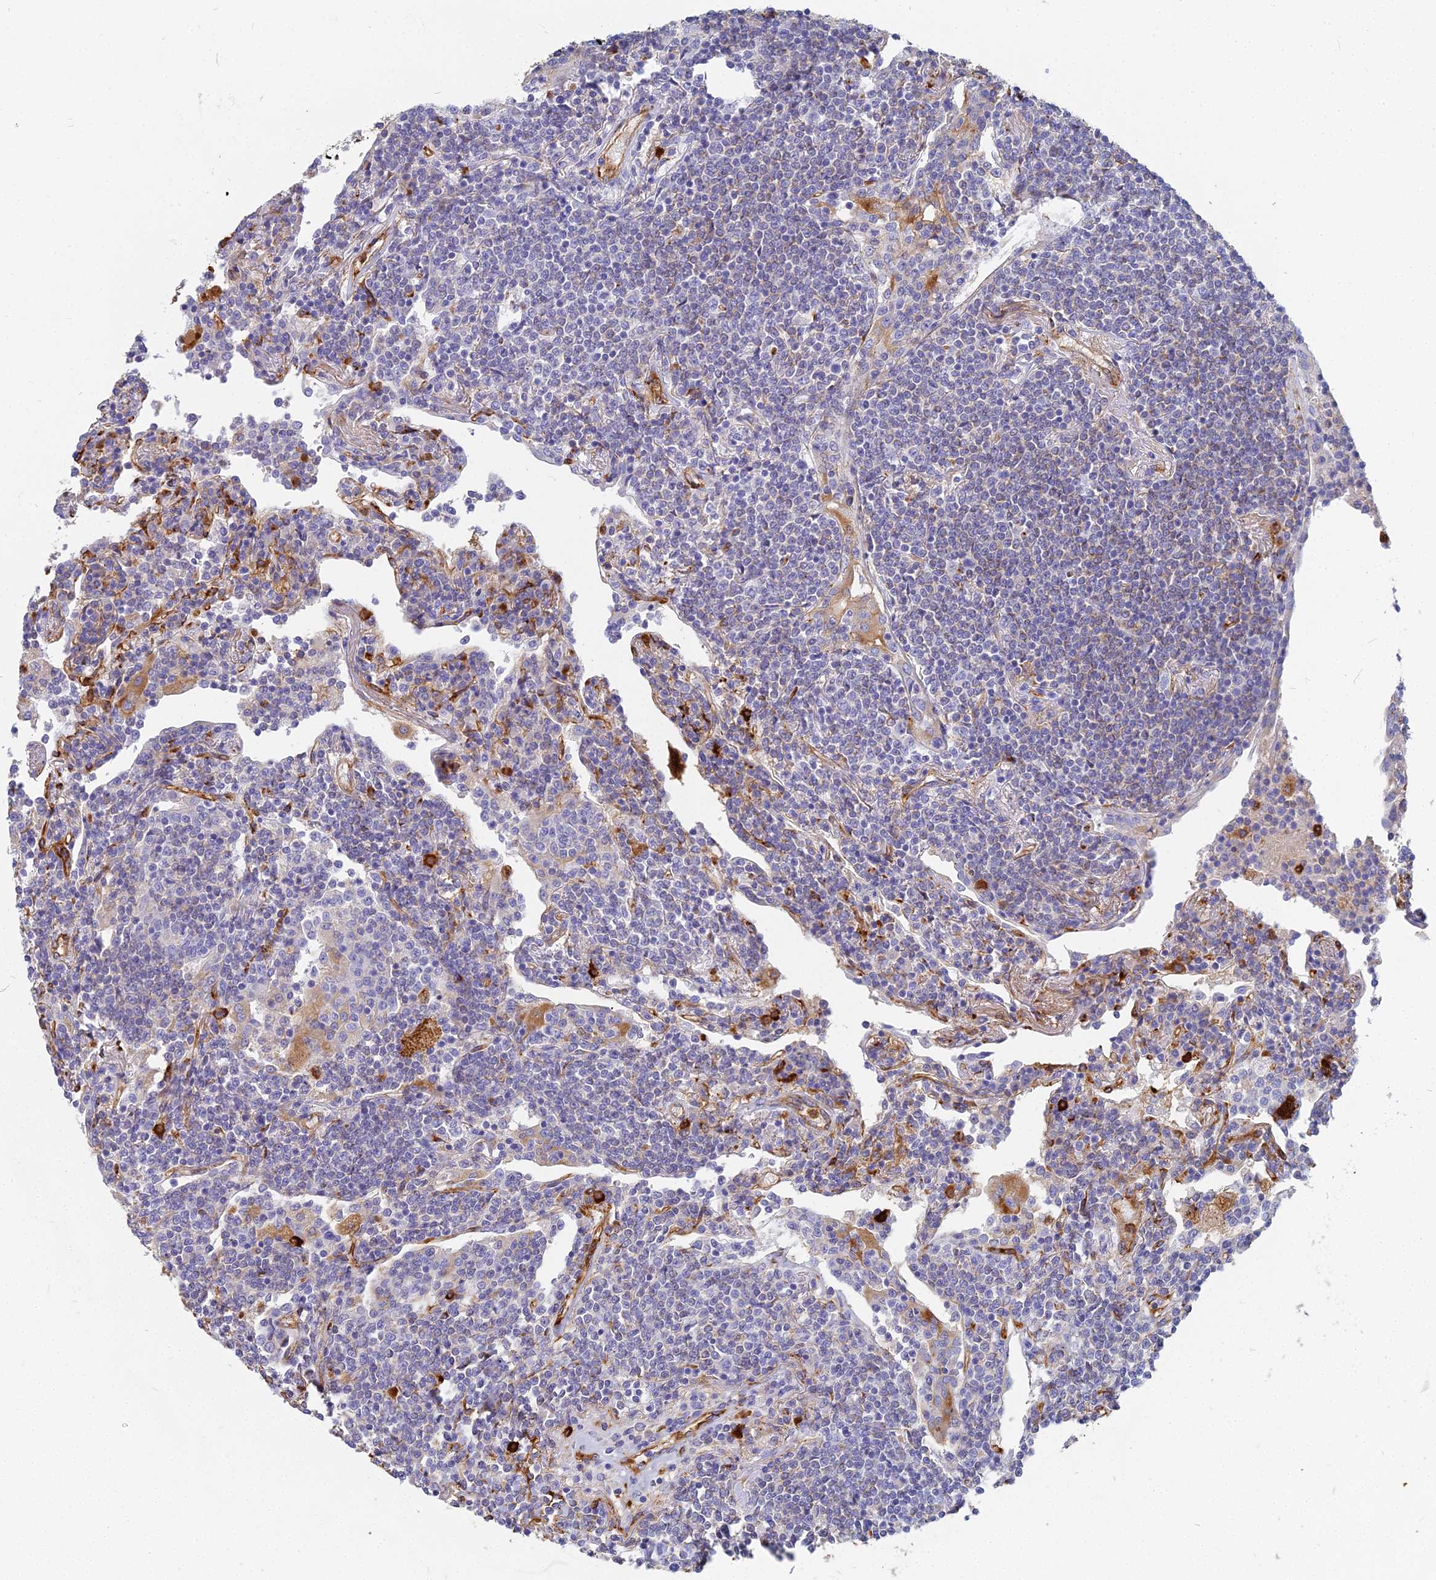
{"staining": {"intensity": "negative", "quantity": "none", "location": "none"}, "tissue": "lymphoma", "cell_type": "Tumor cells", "image_type": "cancer", "snomed": [{"axis": "morphology", "description": "Malignant lymphoma, non-Hodgkin's type, Low grade"}, {"axis": "topography", "description": "Lung"}], "caption": "The micrograph displays no staining of tumor cells in lymphoma. (DAB (3,3'-diaminobenzidine) IHC with hematoxylin counter stain).", "gene": "VAT1", "patient": {"sex": "female", "age": 71}}